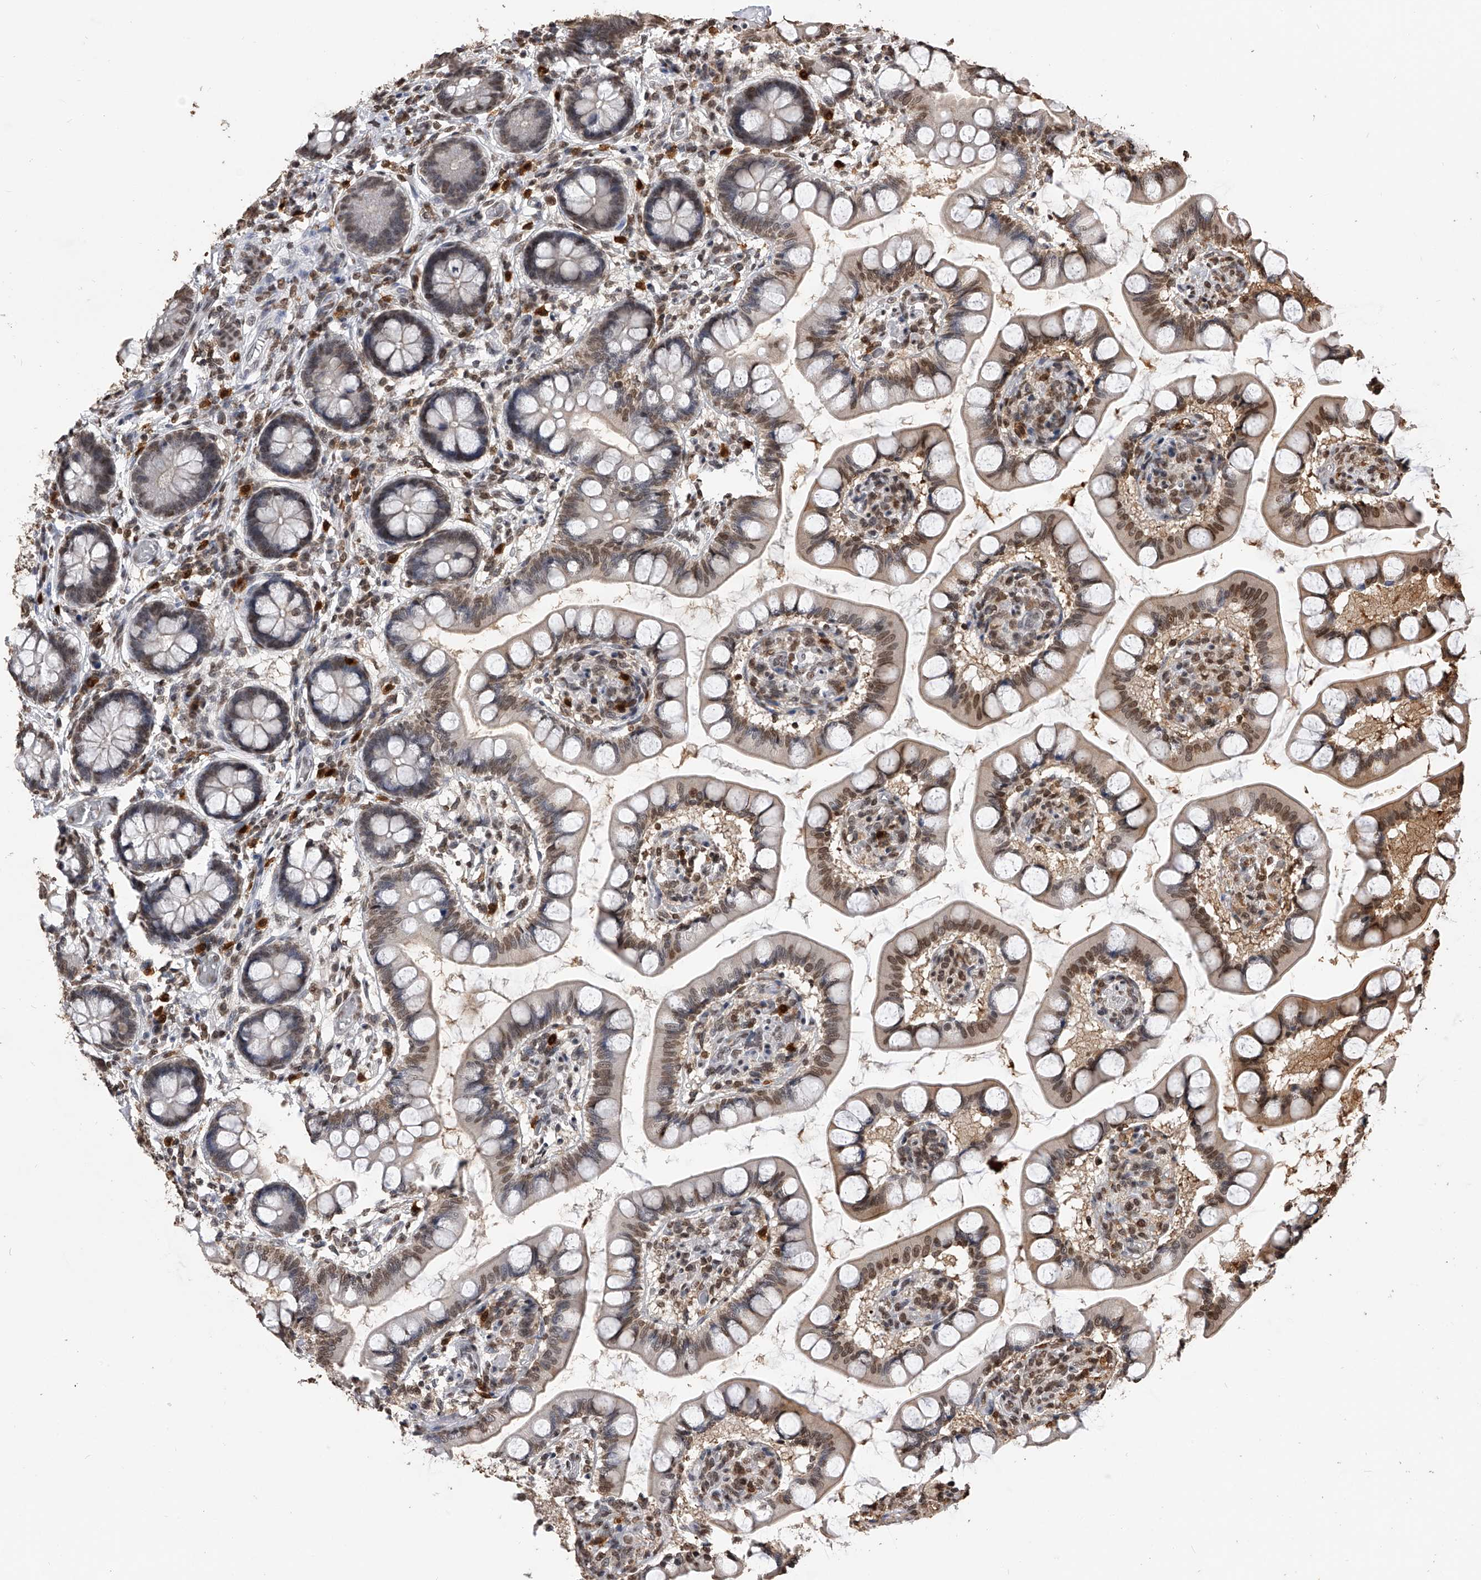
{"staining": {"intensity": "moderate", "quantity": "25%-75%", "location": "nuclear"}, "tissue": "small intestine", "cell_type": "Glandular cells", "image_type": "normal", "snomed": [{"axis": "morphology", "description": "Normal tissue, NOS"}, {"axis": "topography", "description": "Small intestine"}], "caption": "Unremarkable small intestine shows moderate nuclear staining in approximately 25%-75% of glandular cells, visualized by immunohistochemistry.", "gene": "CFAP410", "patient": {"sex": "male", "age": 52}}